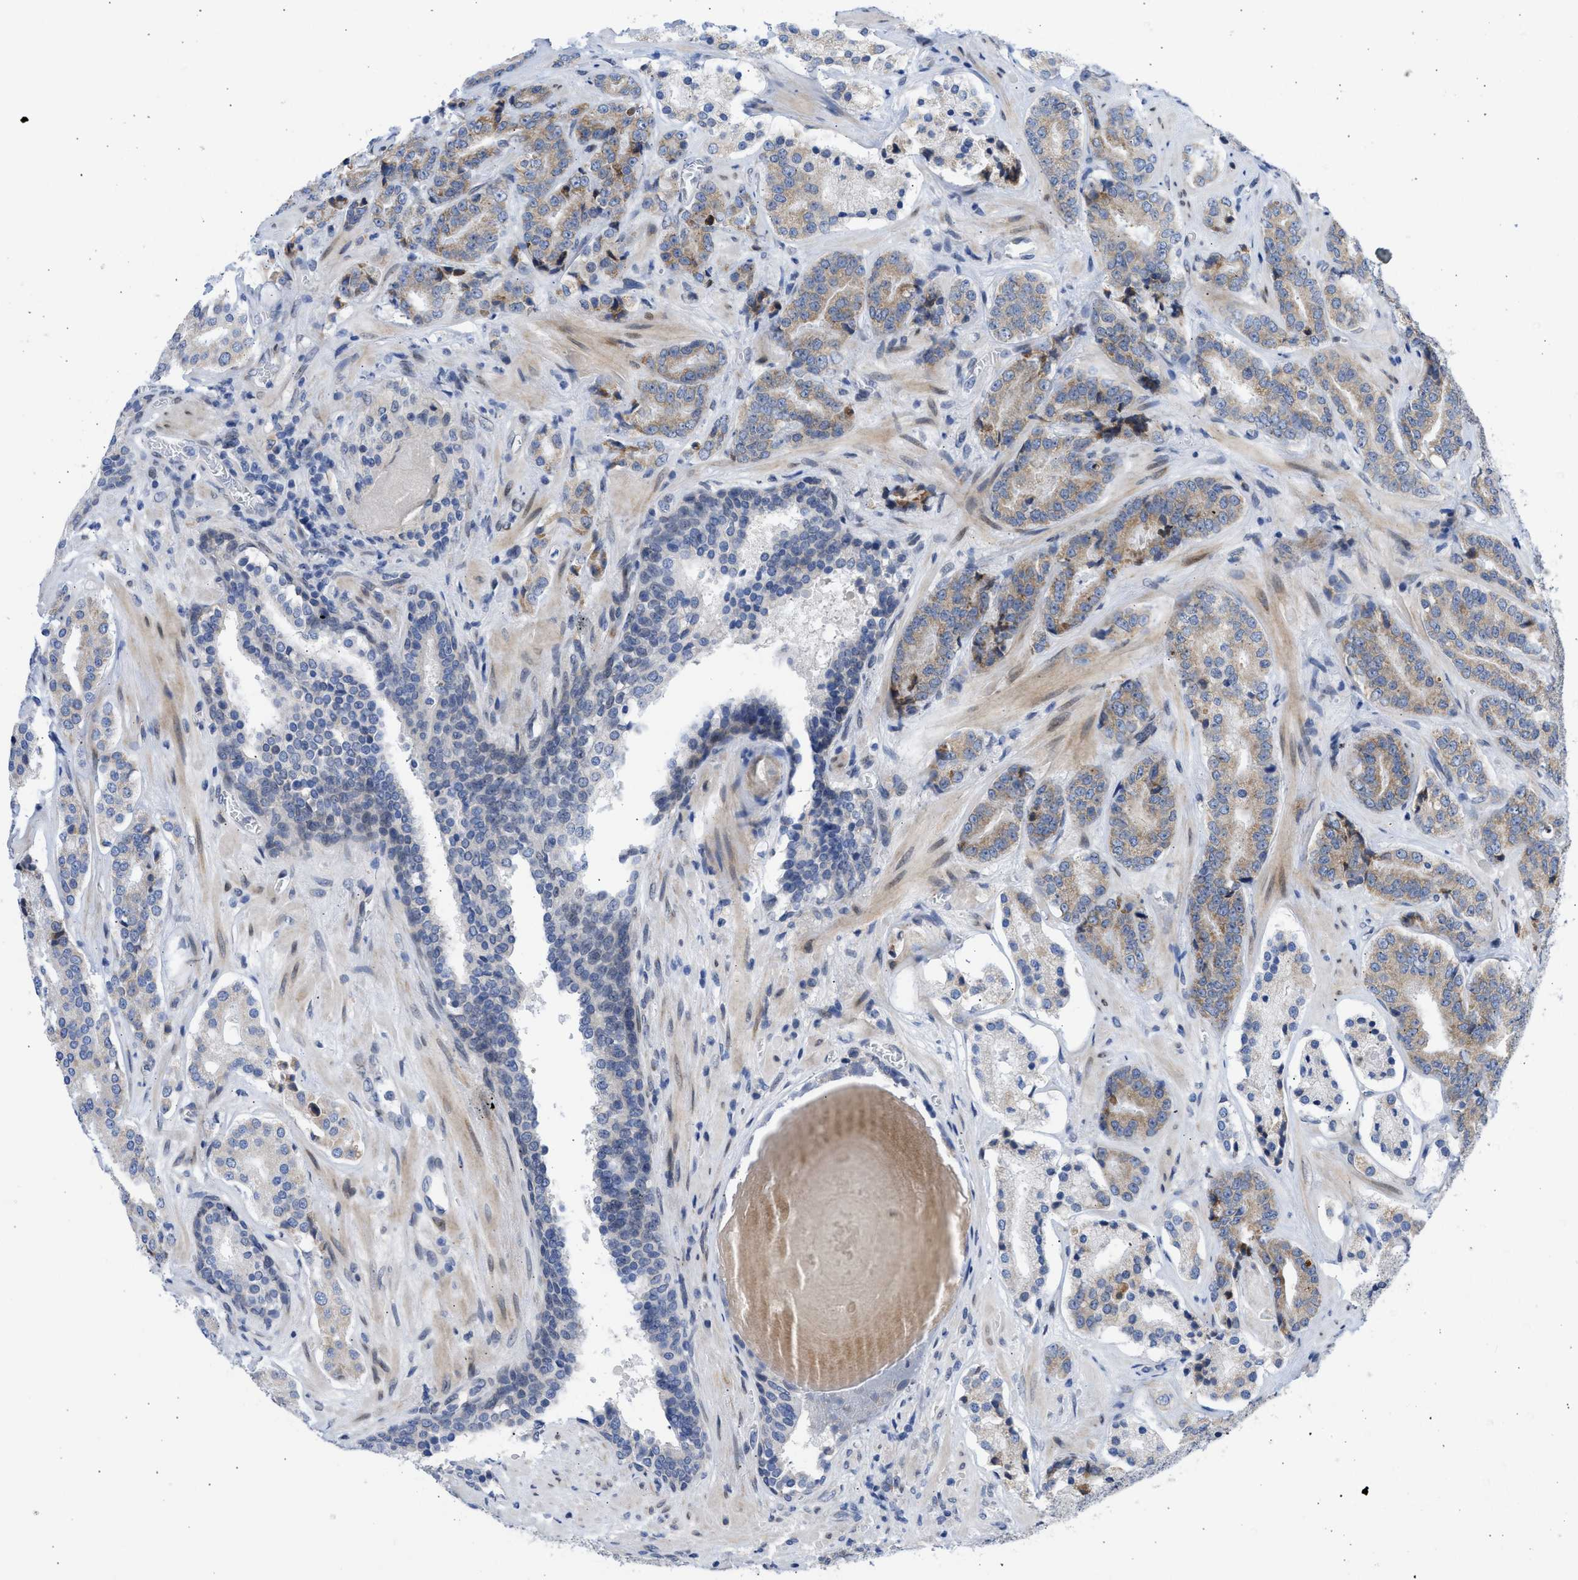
{"staining": {"intensity": "weak", "quantity": "<25%", "location": "cytoplasmic/membranous"}, "tissue": "prostate cancer", "cell_type": "Tumor cells", "image_type": "cancer", "snomed": [{"axis": "morphology", "description": "Adenocarcinoma, High grade"}, {"axis": "topography", "description": "Prostate"}], "caption": "An immunohistochemistry (IHC) histopathology image of prostate adenocarcinoma (high-grade) is shown. There is no staining in tumor cells of prostate adenocarcinoma (high-grade).", "gene": "NUP35", "patient": {"sex": "male", "age": 60}}